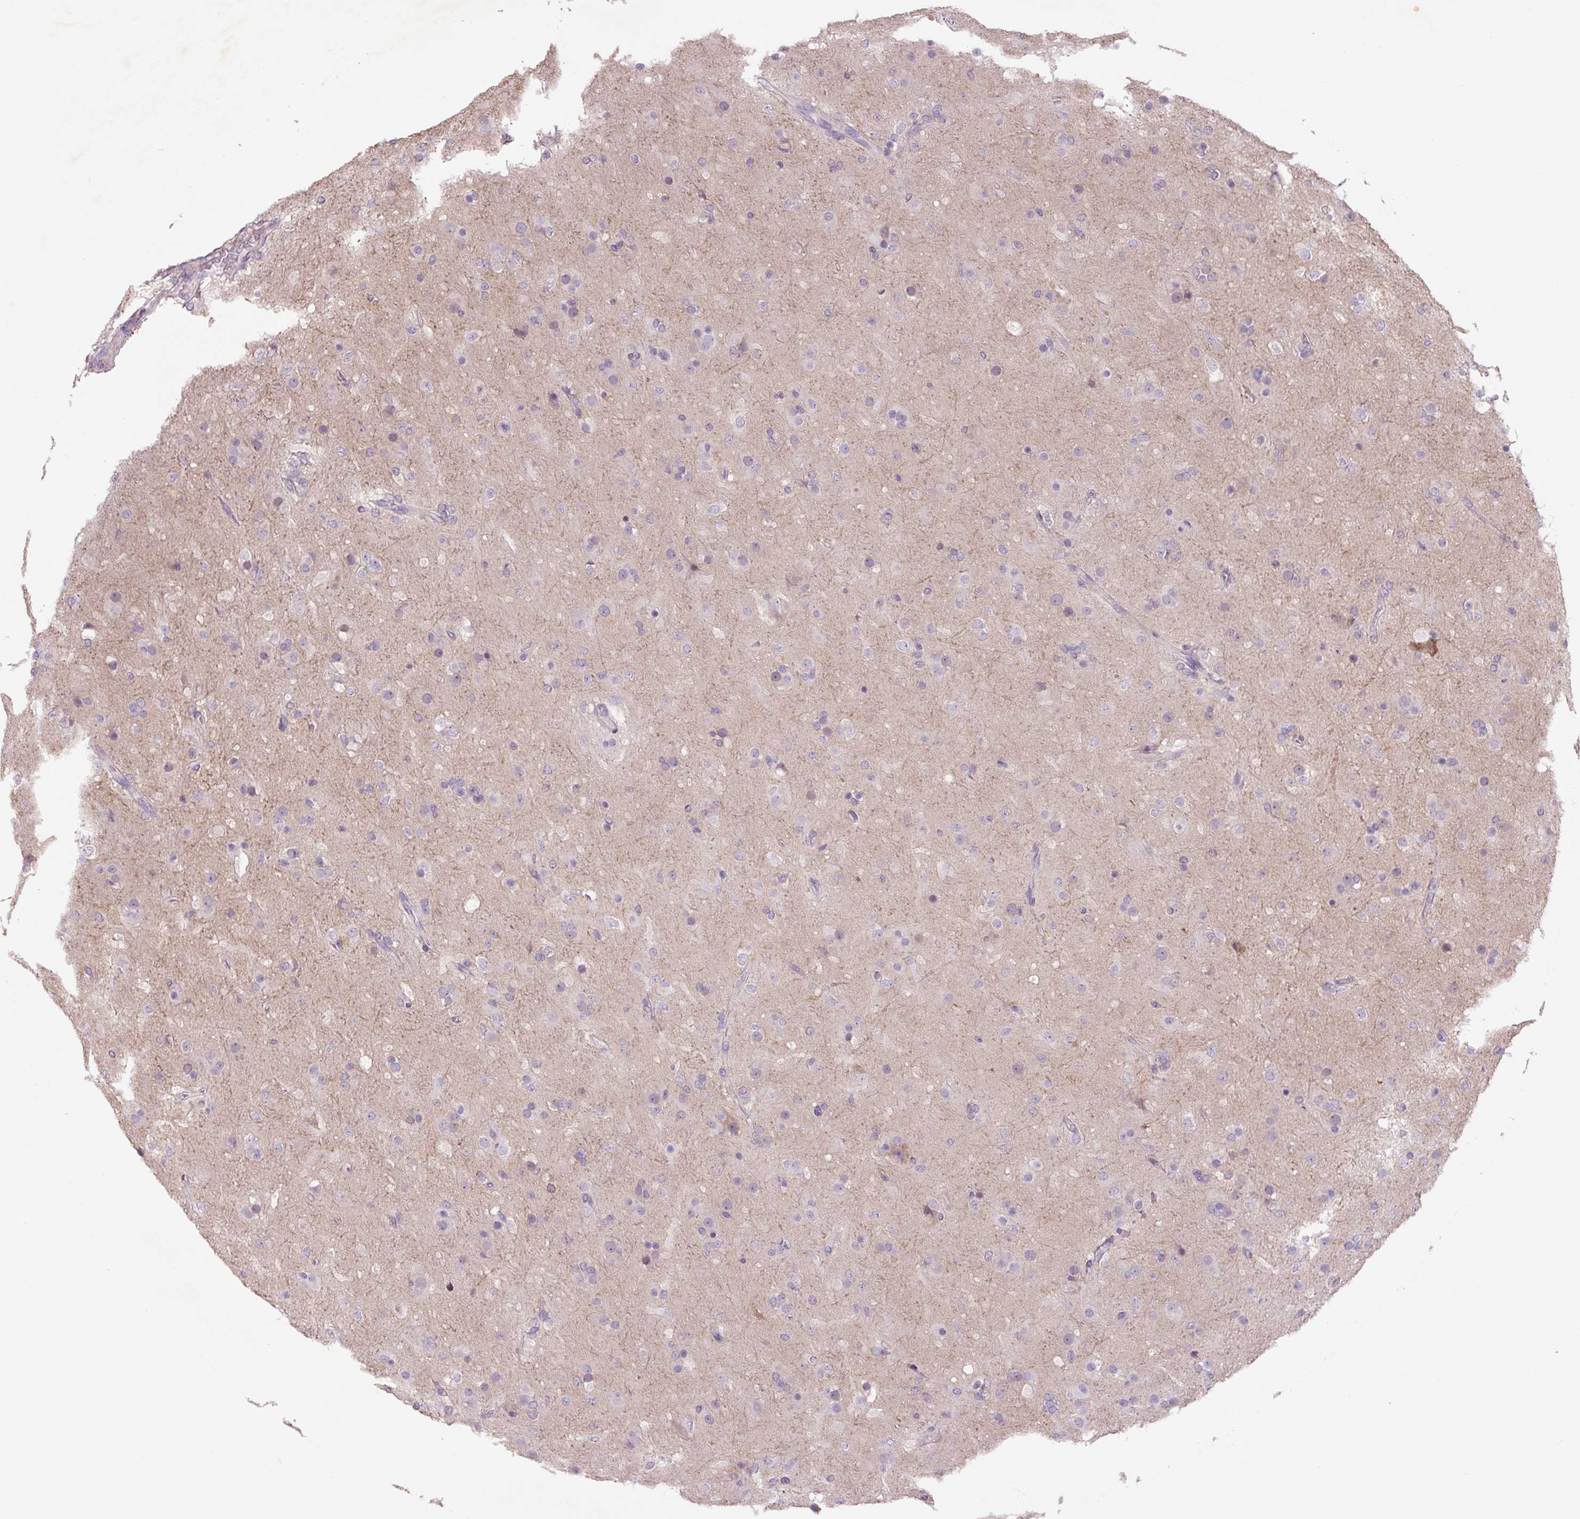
{"staining": {"intensity": "negative", "quantity": "none", "location": "none"}, "tissue": "glioma", "cell_type": "Tumor cells", "image_type": "cancer", "snomed": [{"axis": "morphology", "description": "Glioma, malignant, Low grade"}, {"axis": "topography", "description": "Brain"}], "caption": "Human glioma stained for a protein using immunohistochemistry reveals no positivity in tumor cells.", "gene": "TMEM100", "patient": {"sex": "male", "age": 65}}